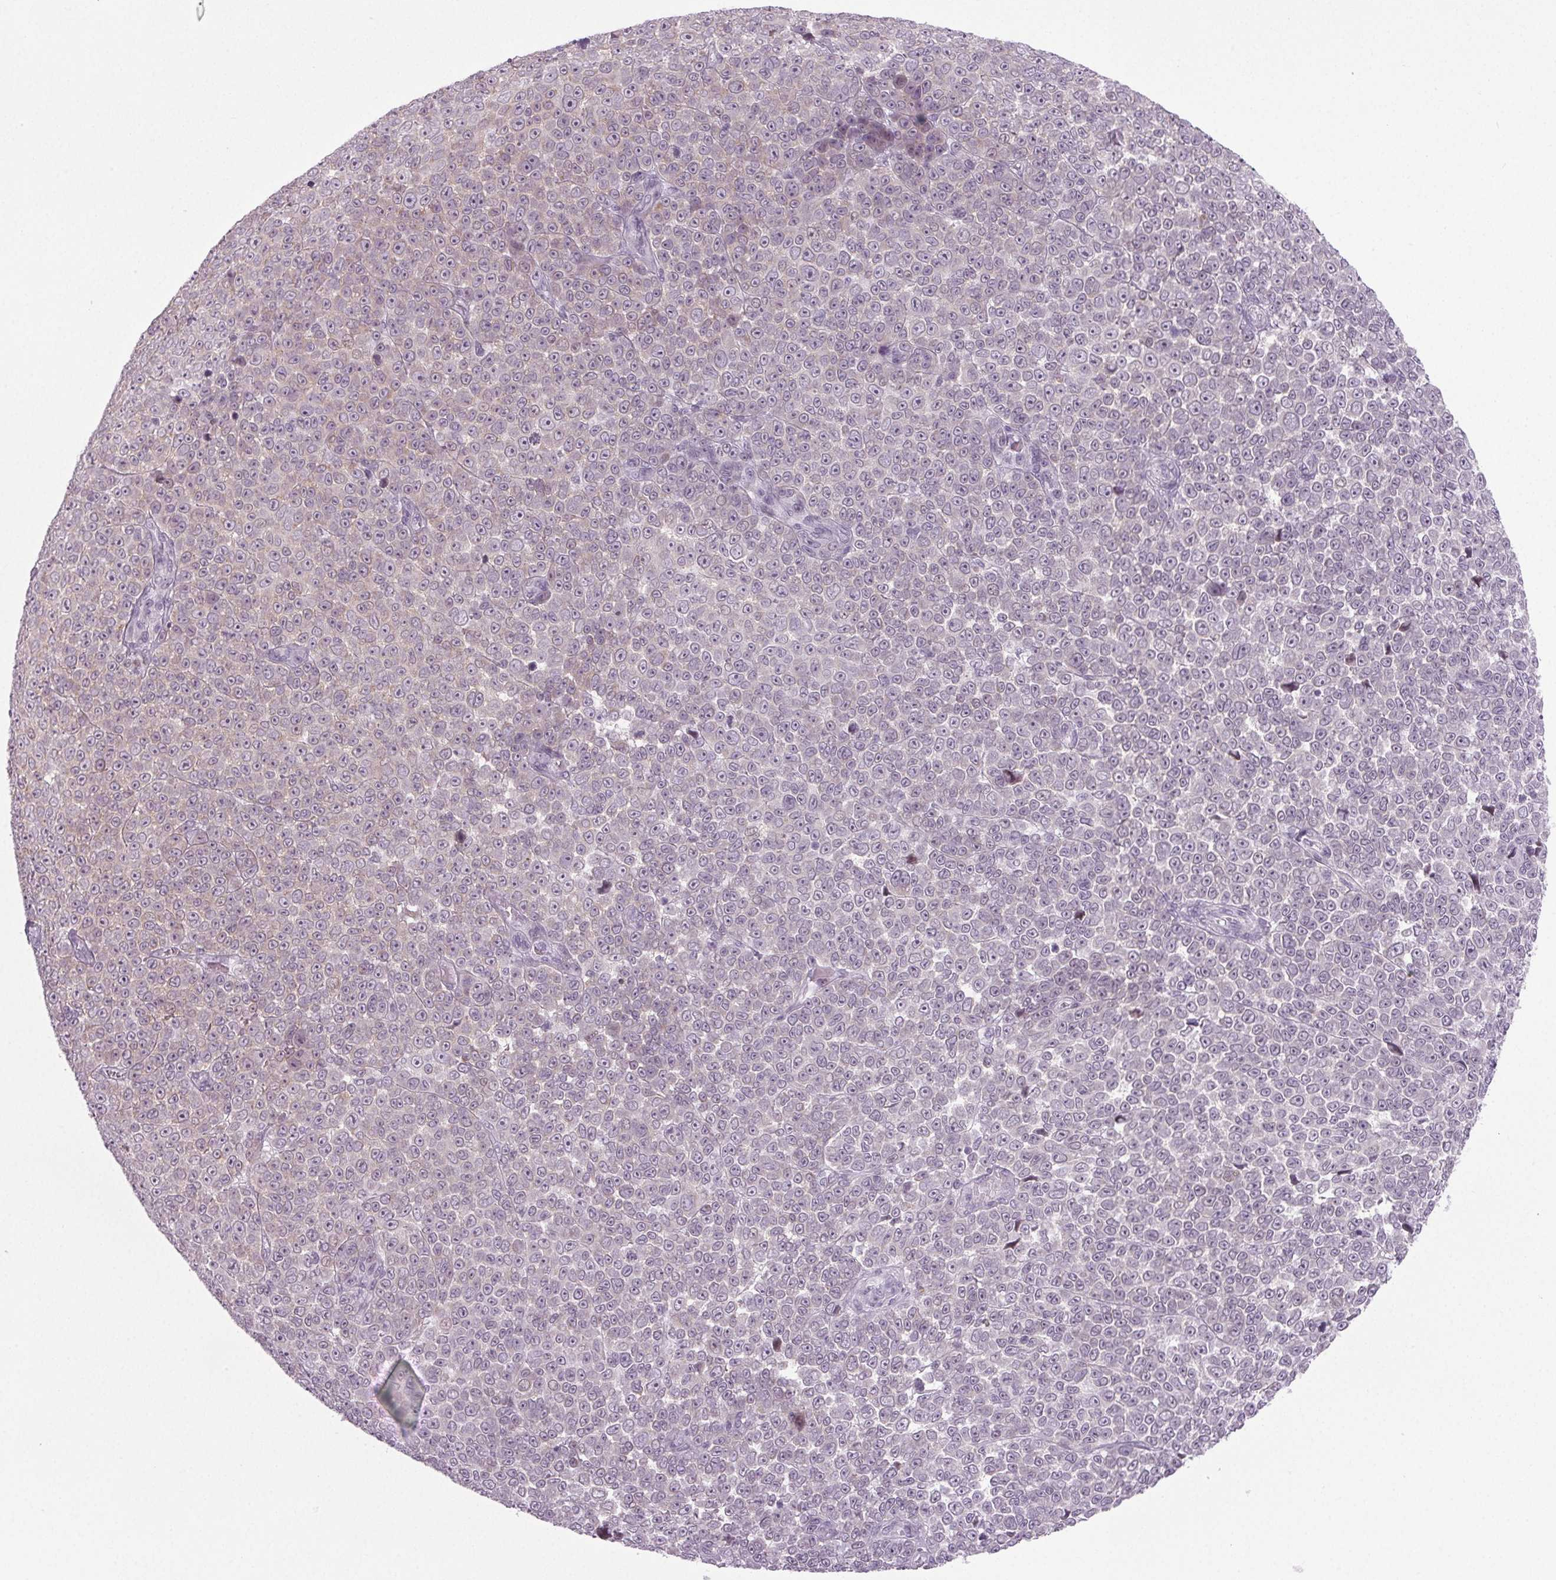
{"staining": {"intensity": "negative", "quantity": "none", "location": "none"}, "tissue": "melanoma", "cell_type": "Tumor cells", "image_type": "cancer", "snomed": [{"axis": "morphology", "description": "Malignant melanoma, NOS"}, {"axis": "topography", "description": "Skin"}], "caption": "An IHC micrograph of malignant melanoma is shown. There is no staining in tumor cells of malignant melanoma.", "gene": "IGF2BP1", "patient": {"sex": "female", "age": 95}}